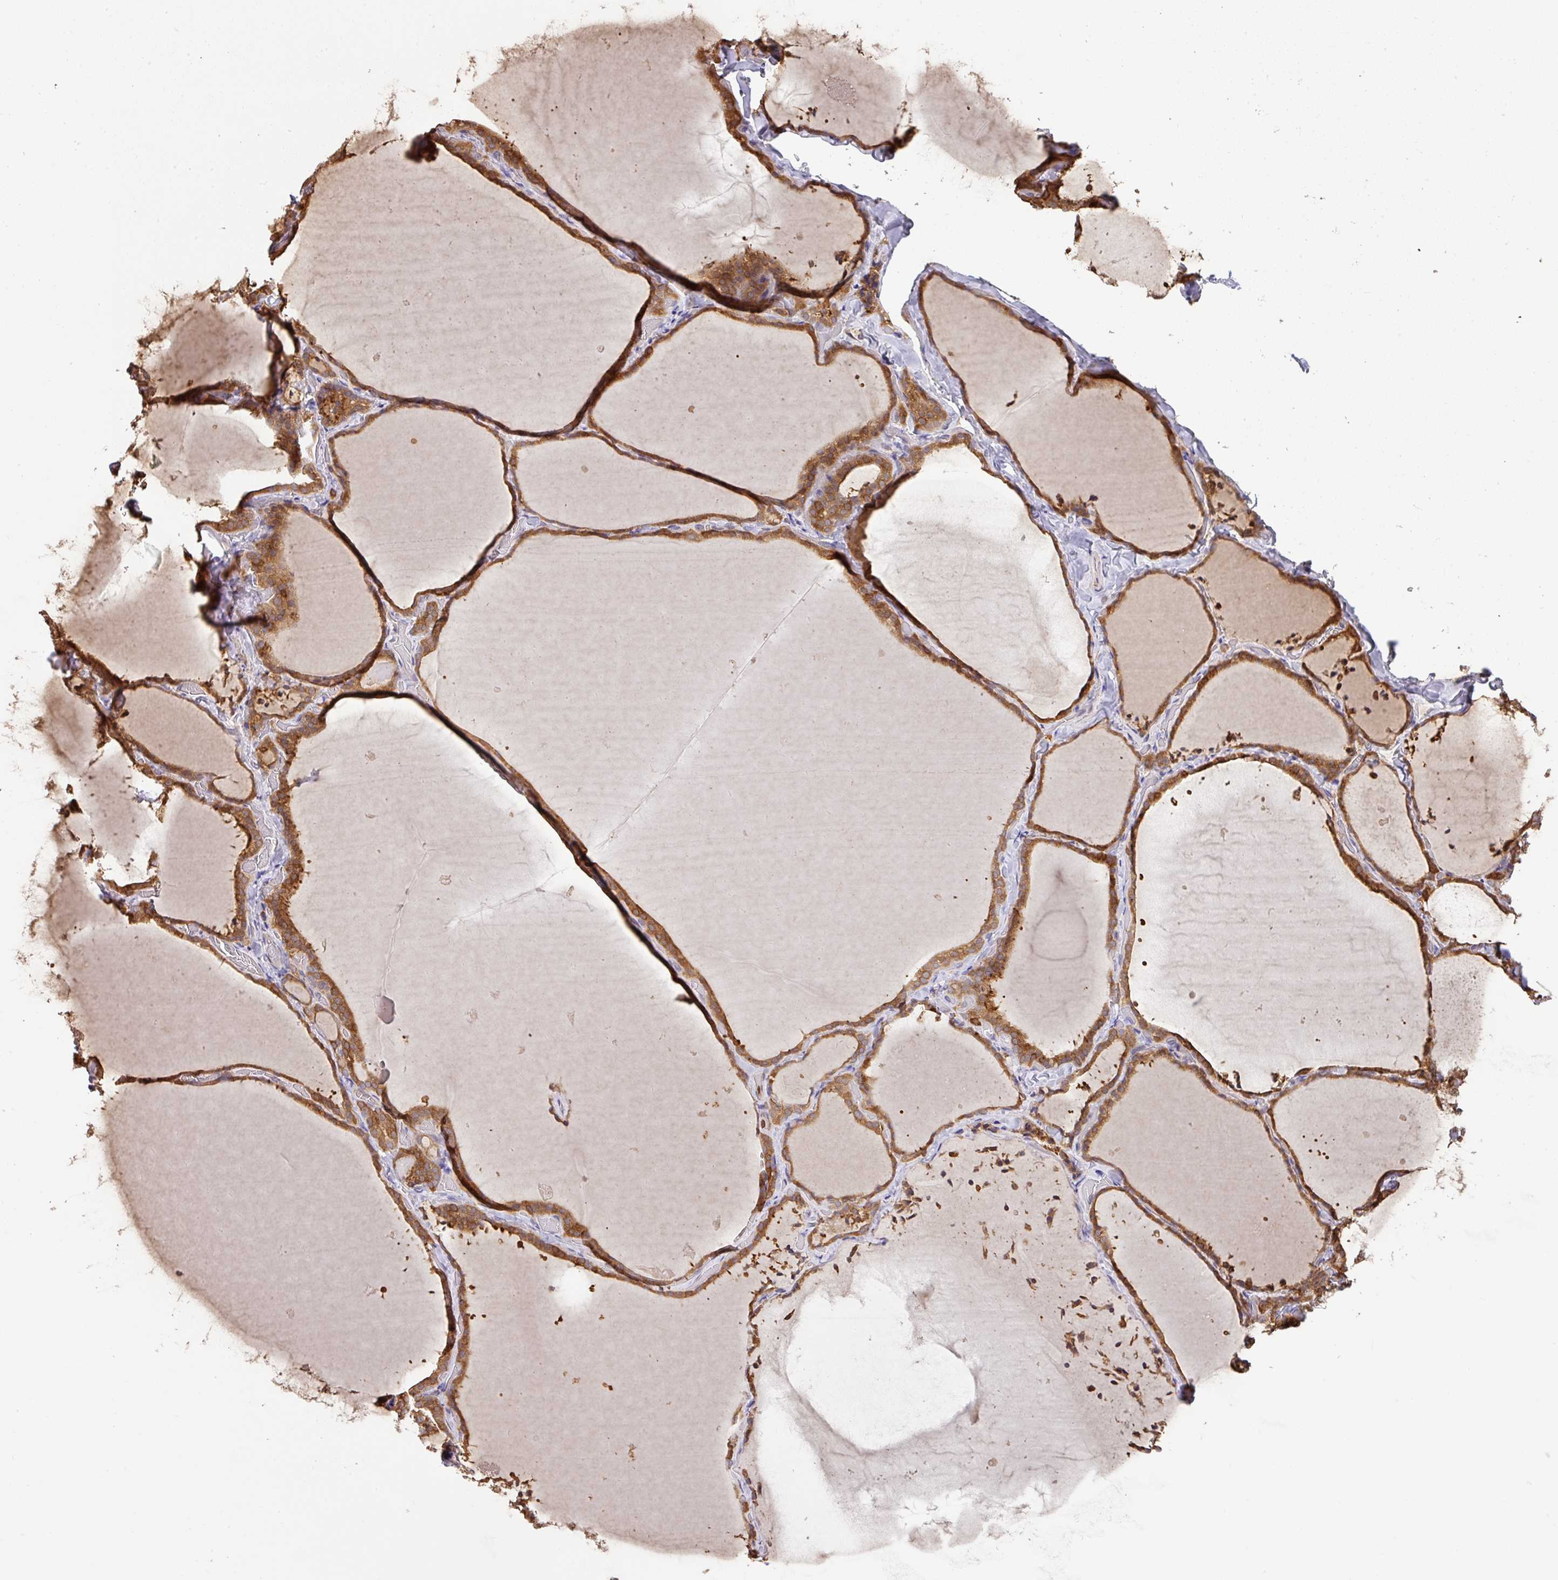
{"staining": {"intensity": "moderate", "quantity": ">75%", "location": "cytoplasmic/membranous,nuclear"}, "tissue": "thyroid gland", "cell_type": "Glandular cells", "image_type": "normal", "snomed": [{"axis": "morphology", "description": "Normal tissue, NOS"}, {"axis": "topography", "description": "Thyroid gland"}], "caption": "Glandular cells show moderate cytoplasmic/membranous,nuclear expression in approximately >75% of cells in unremarkable thyroid gland. (DAB (3,3'-diaminobenzidine) = brown stain, brightfield microscopy at high magnification).", "gene": "GCNT7", "patient": {"sex": "female", "age": 22}}